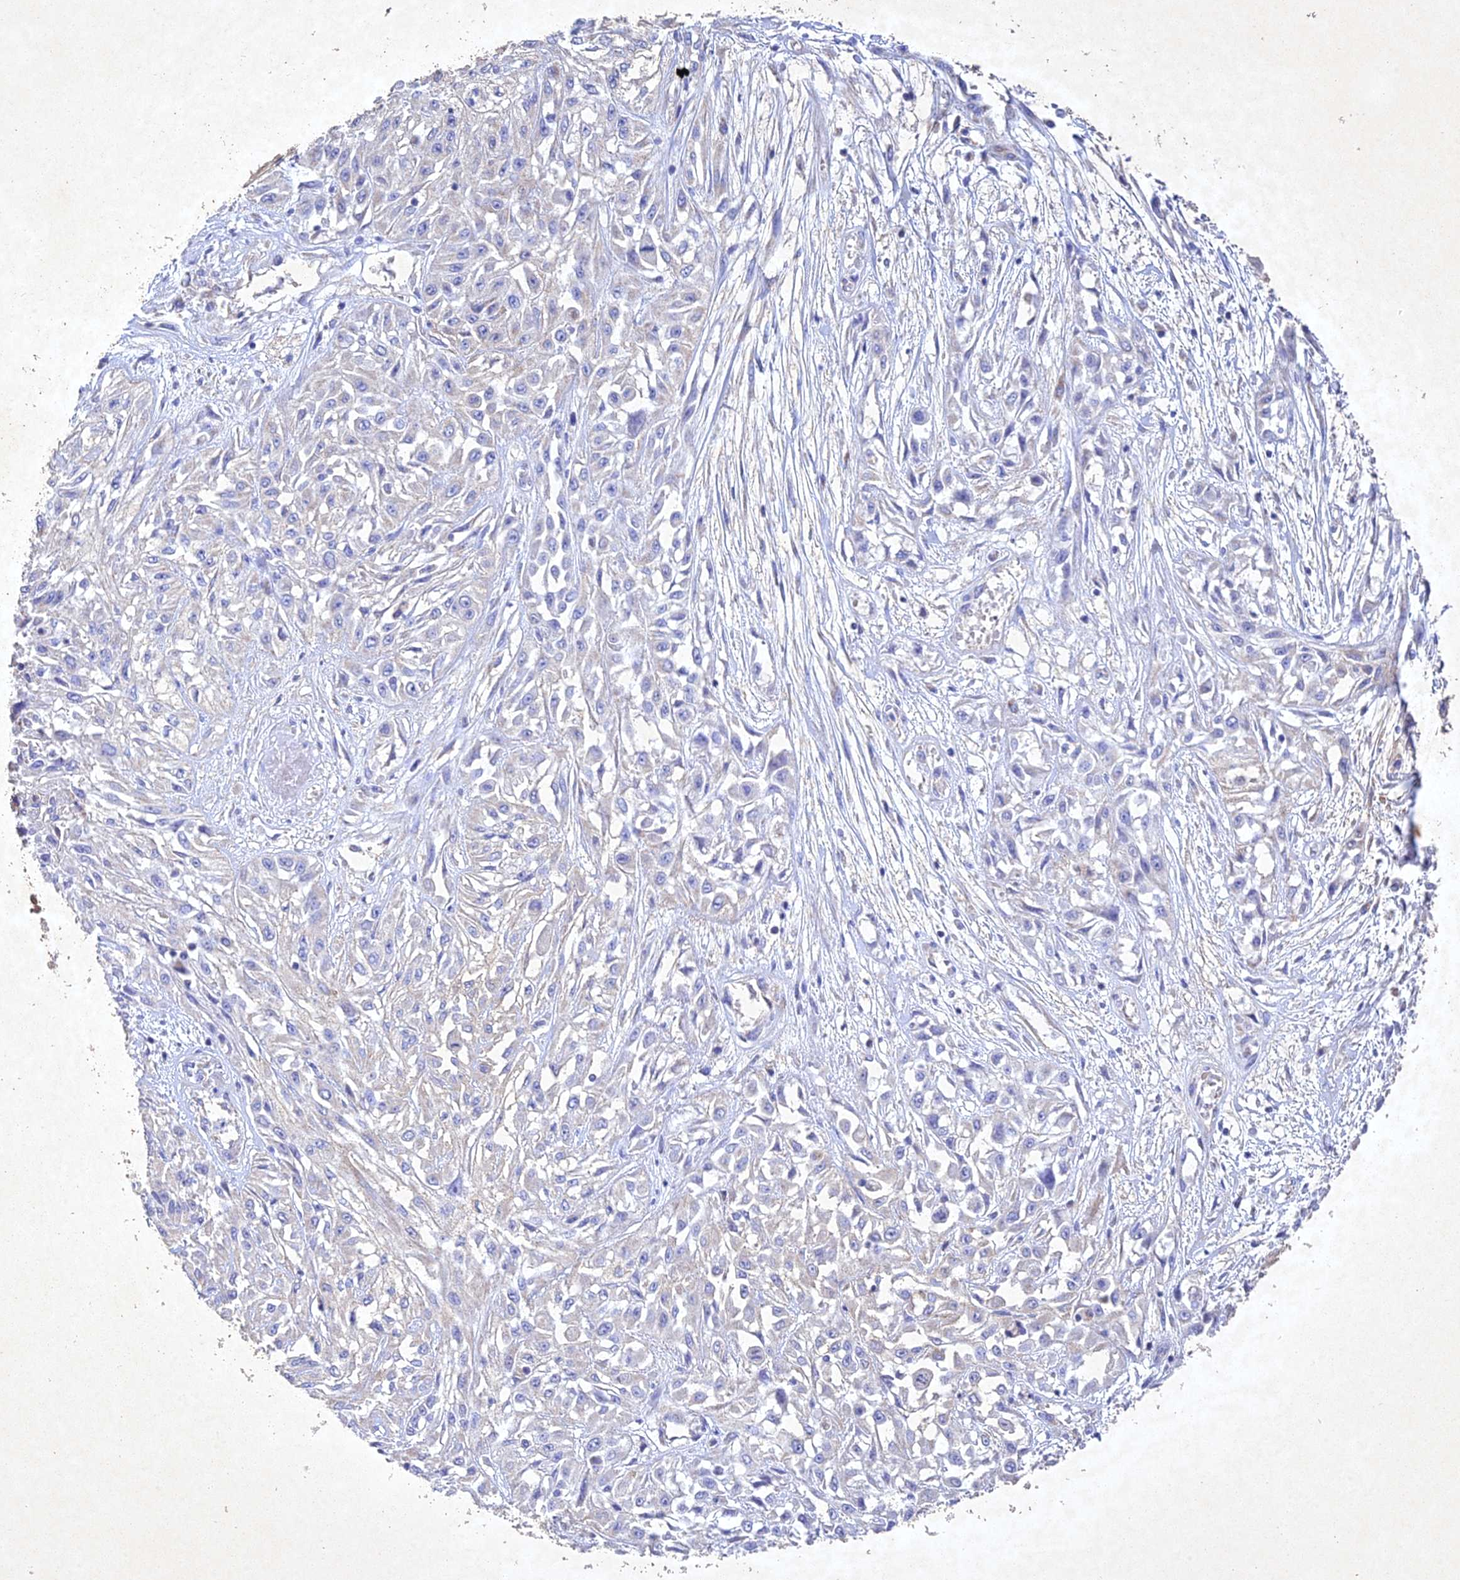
{"staining": {"intensity": "negative", "quantity": "none", "location": "none"}, "tissue": "skin cancer", "cell_type": "Tumor cells", "image_type": "cancer", "snomed": [{"axis": "morphology", "description": "Squamous cell carcinoma, NOS"}, {"axis": "morphology", "description": "Squamous cell carcinoma, metastatic, NOS"}, {"axis": "topography", "description": "Skin"}, {"axis": "topography", "description": "Lymph node"}], "caption": "This is a histopathology image of immunohistochemistry (IHC) staining of skin cancer, which shows no positivity in tumor cells.", "gene": "NDUFV1", "patient": {"sex": "male", "age": 75}}